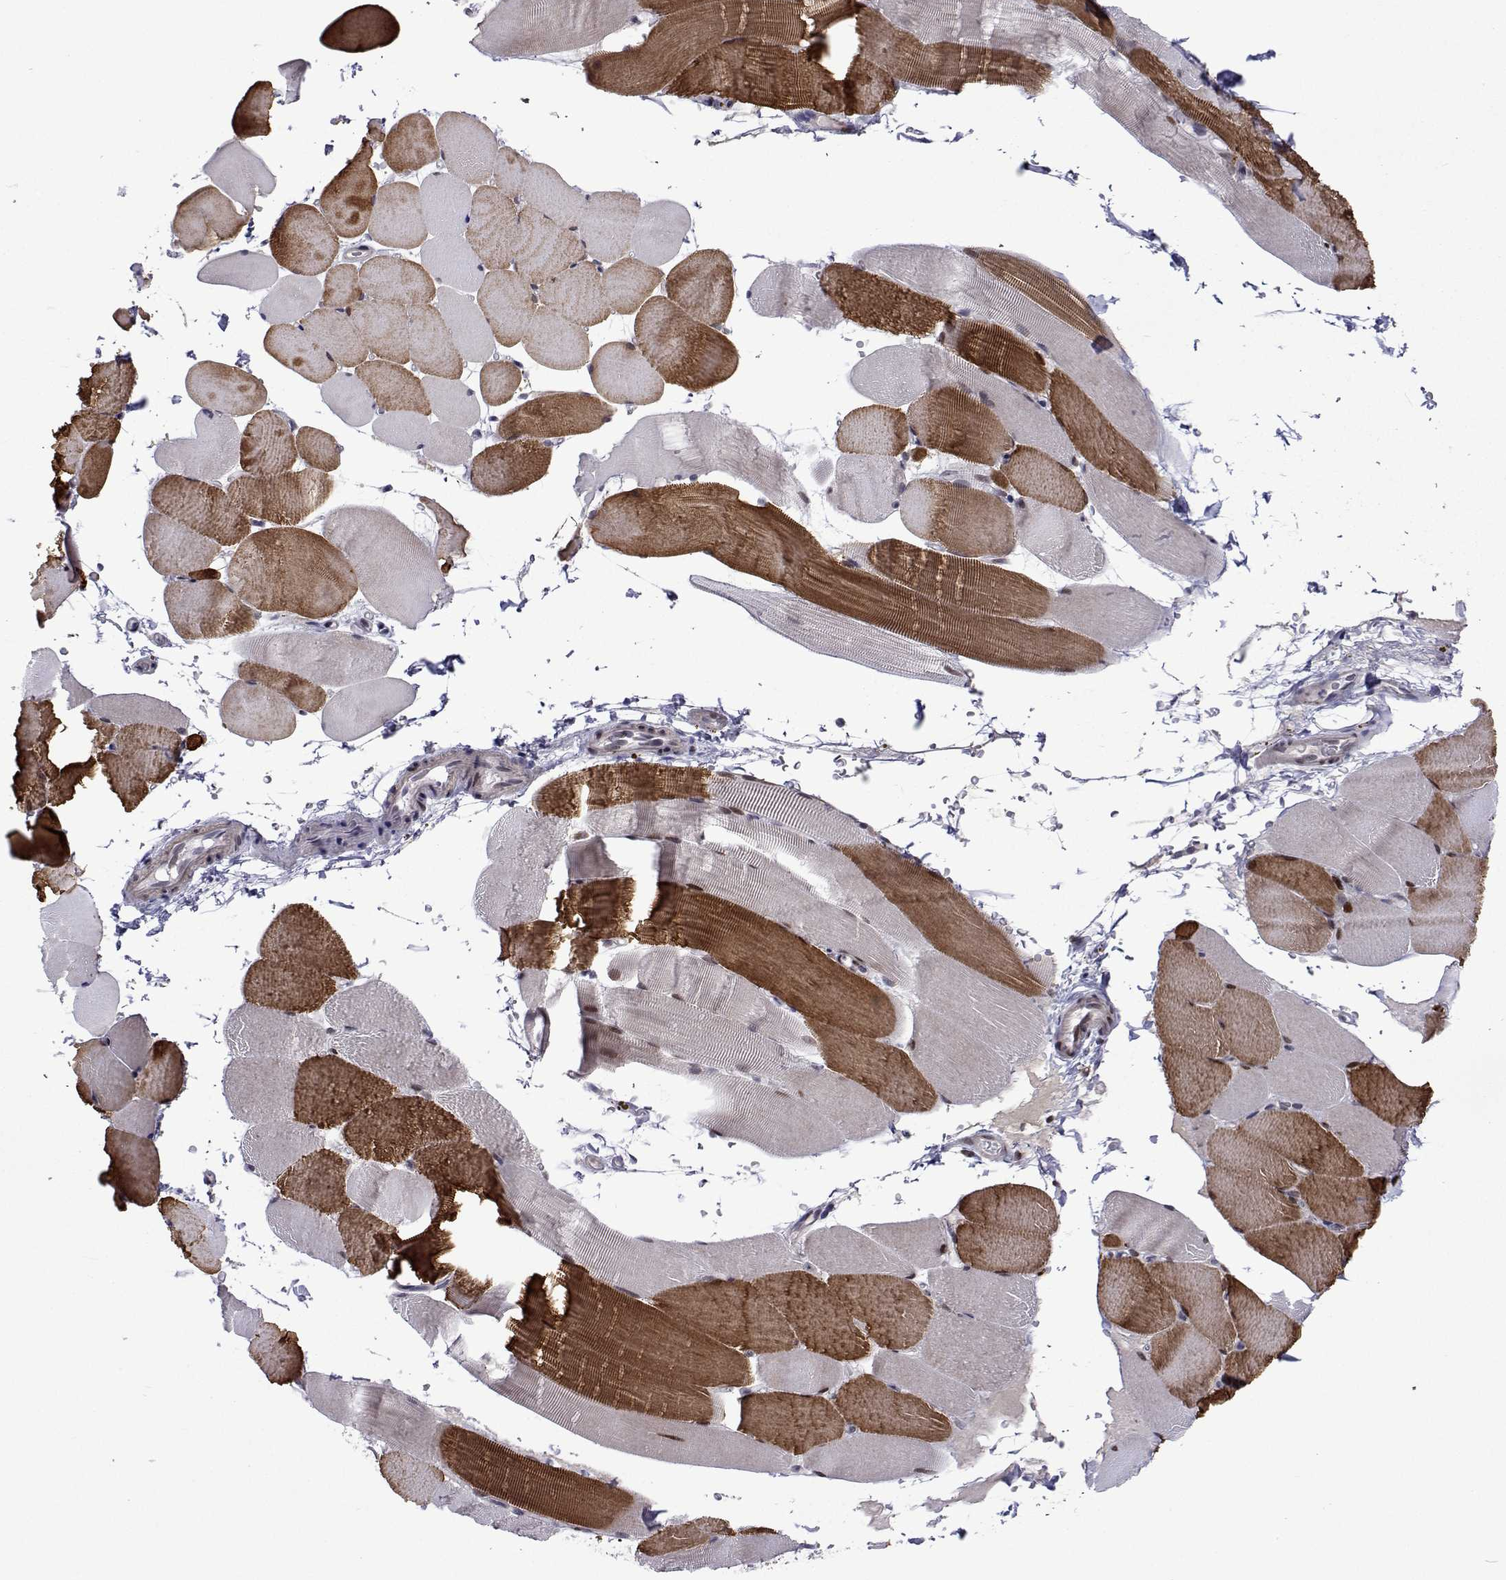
{"staining": {"intensity": "moderate", "quantity": ">75%", "location": "cytoplasmic/membranous"}, "tissue": "skeletal muscle", "cell_type": "Myocytes", "image_type": "normal", "snomed": [{"axis": "morphology", "description": "Normal tissue, NOS"}, {"axis": "topography", "description": "Skeletal muscle"}], "caption": "Immunohistochemical staining of unremarkable skeletal muscle displays >75% levels of moderate cytoplasmic/membranous protein staining in approximately >75% of myocytes.", "gene": "EFCAB3", "patient": {"sex": "female", "age": 37}}